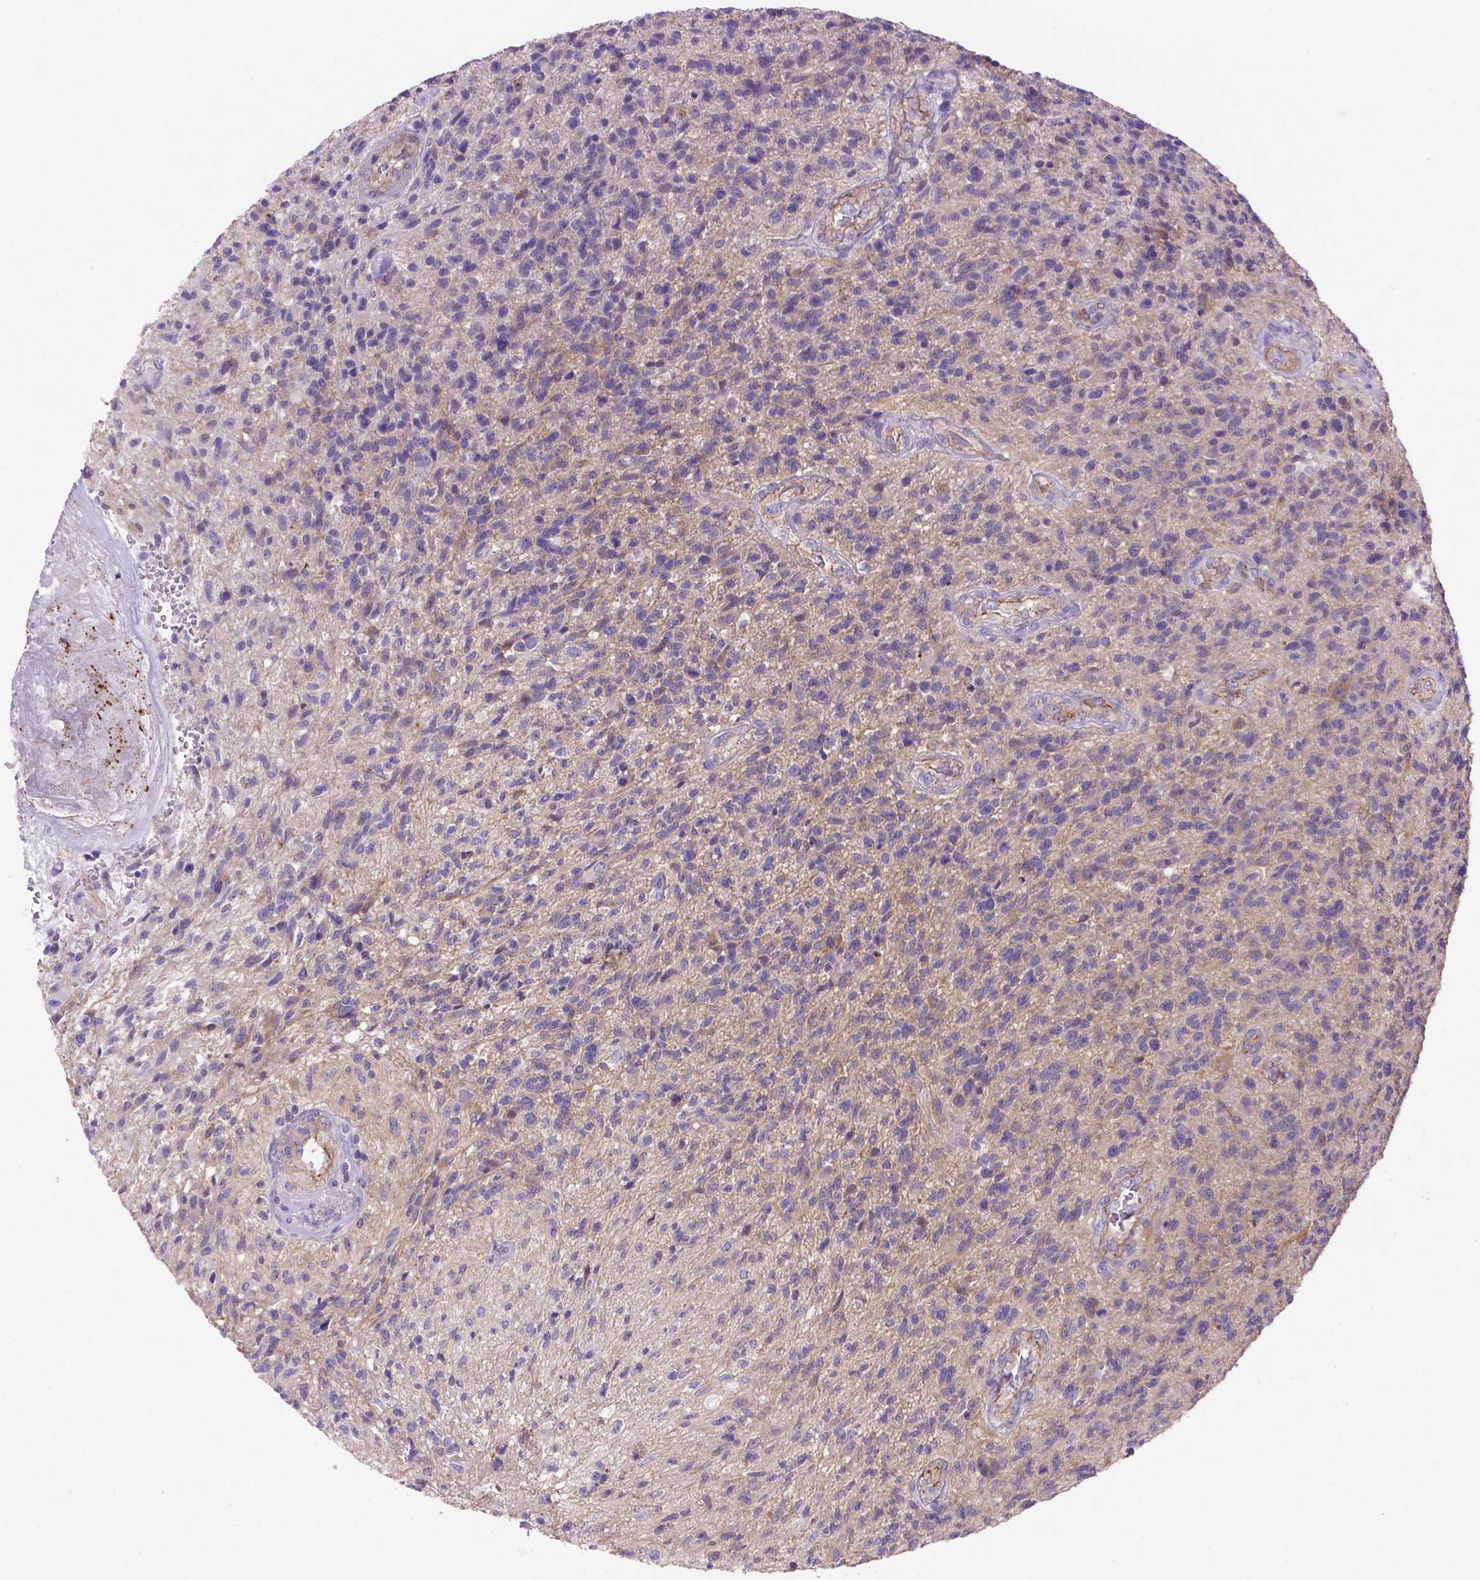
{"staining": {"intensity": "weak", "quantity": "<25%", "location": "cytoplasmic/membranous"}, "tissue": "glioma", "cell_type": "Tumor cells", "image_type": "cancer", "snomed": [{"axis": "morphology", "description": "Glioma, malignant, High grade"}, {"axis": "topography", "description": "Brain"}], "caption": "High-grade glioma (malignant) was stained to show a protein in brown. There is no significant expression in tumor cells.", "gene": "PEX12", "patient": {"sex": "male", "age": 56}}